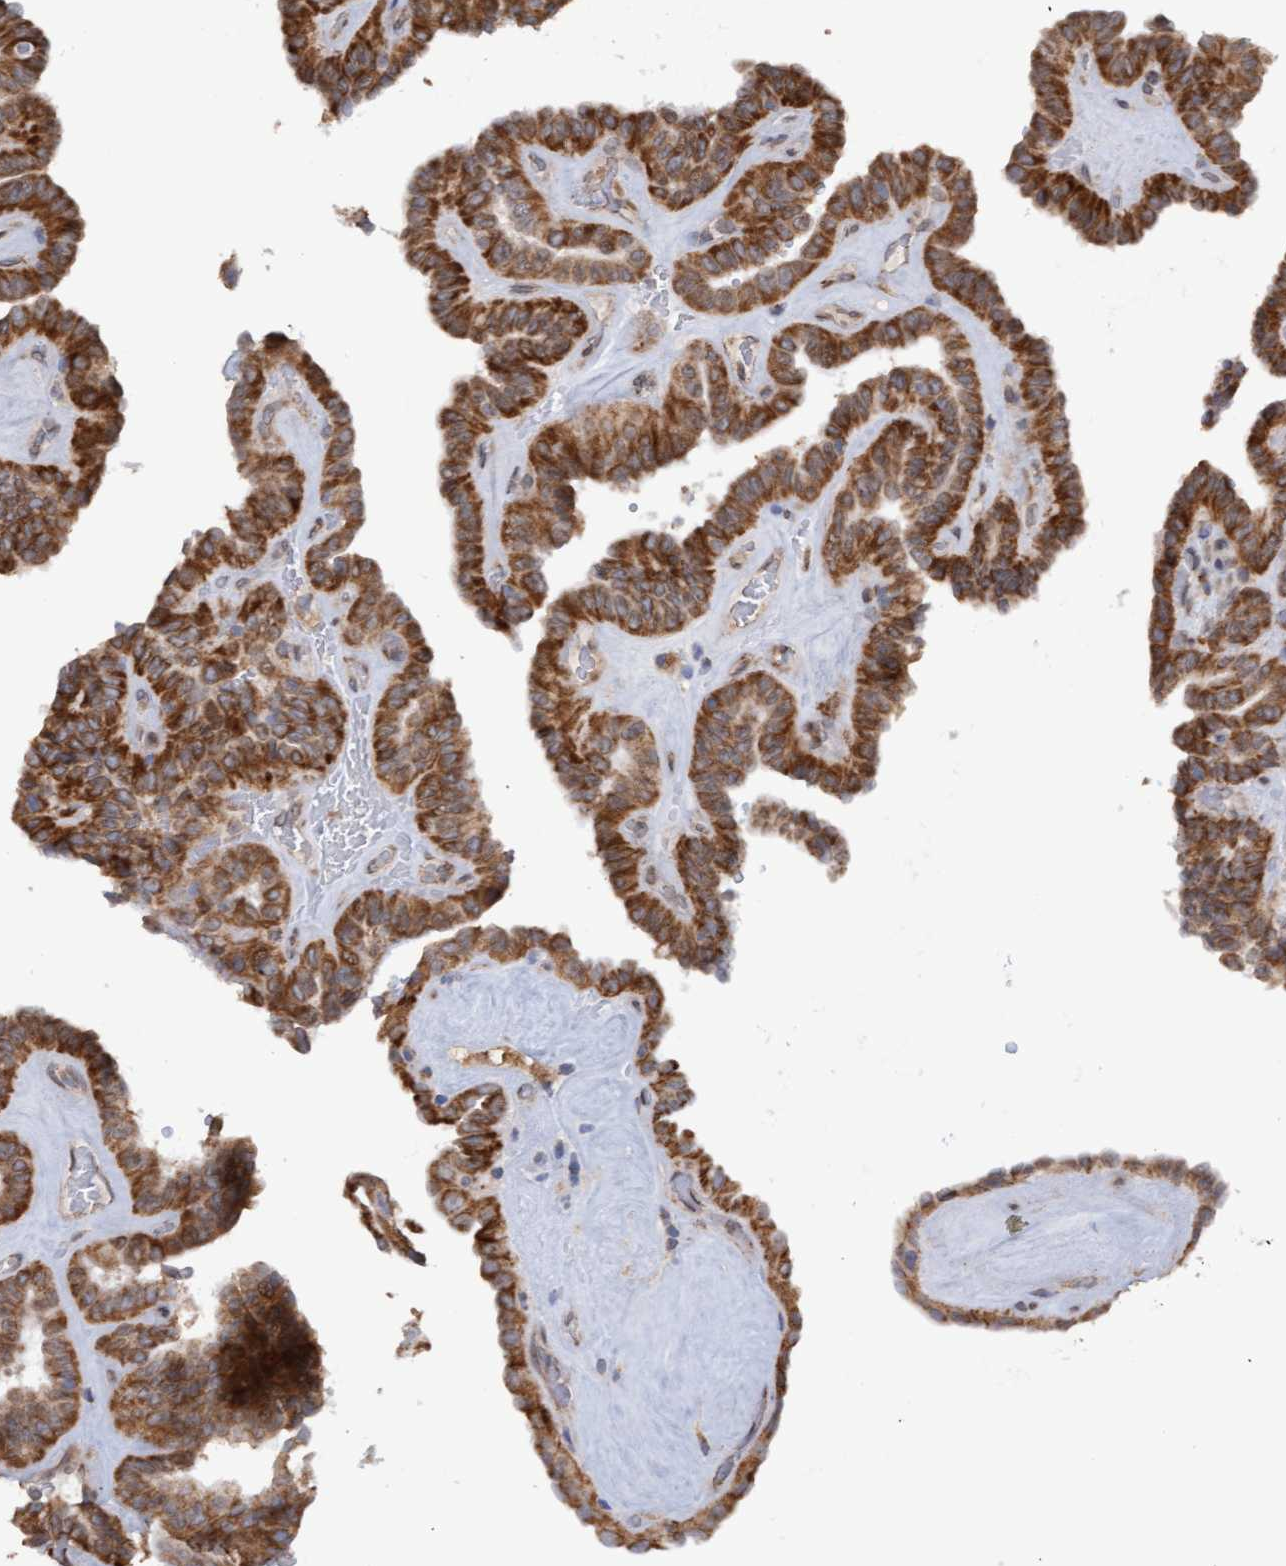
{"staining": {"intensity": "strong", "quantity": ">75%", "location": "cytoplasmic/membranous"}, "tissue": "thyroid cancer", "cell_type": "Tumor cells", "image_type": "cancer", "snomed": [{"axis": "morphology", "description": "Papillary adenocarcinoma, NOS"}, {"axis": "topography", "description": "Thyroid gland"}], "caption": "Protein analysis of thyroid papillary adenocarcinoma tissue shows strong cytoplasmic/membranous staining in approximately >75% of tumor cells. Using DAB (brown) and hematoxylin (blue) stains, captured at high magnification using brightfield microscopy.", "gene": "MGLL", "patient": {"sex": "male", "age": 77}}